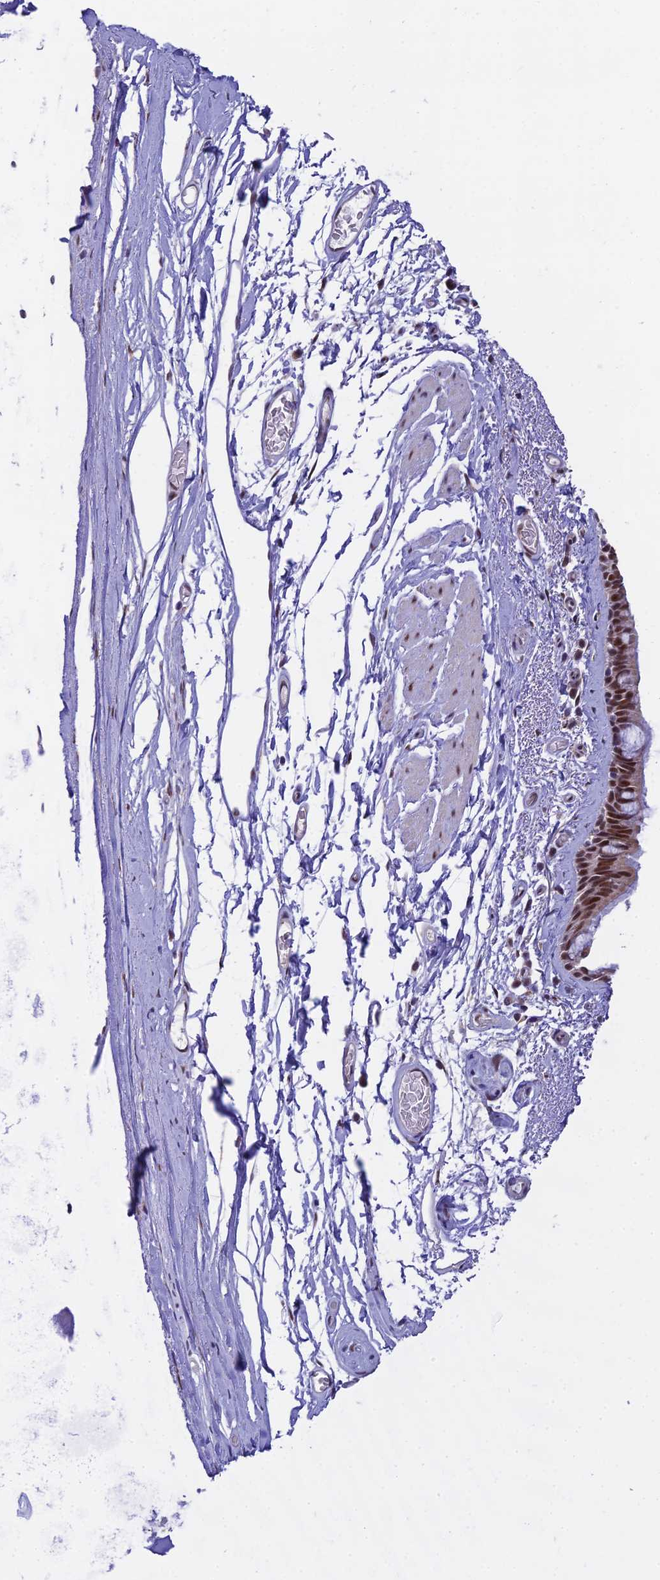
{"staining": {"intensity": "moderate", "quantity": ">75%", "location": "nuclear"}, "tissue": "bronchus", "cell_type": "Respiratory epithelial cells", "image_type": "normal", "snomed": [{"axis": "morphology", "description": "Normal tissue, NOS"}, {"axis": "topography", "description": "Cartilage tissue"}], "caption": "A histopathology image of human bronchus stained for a protein reveals moderate nuclear brown staining in respiratory epithelial cells.", "gene": "C2orf49", "patient": {"sex": "male", "age": 63}}